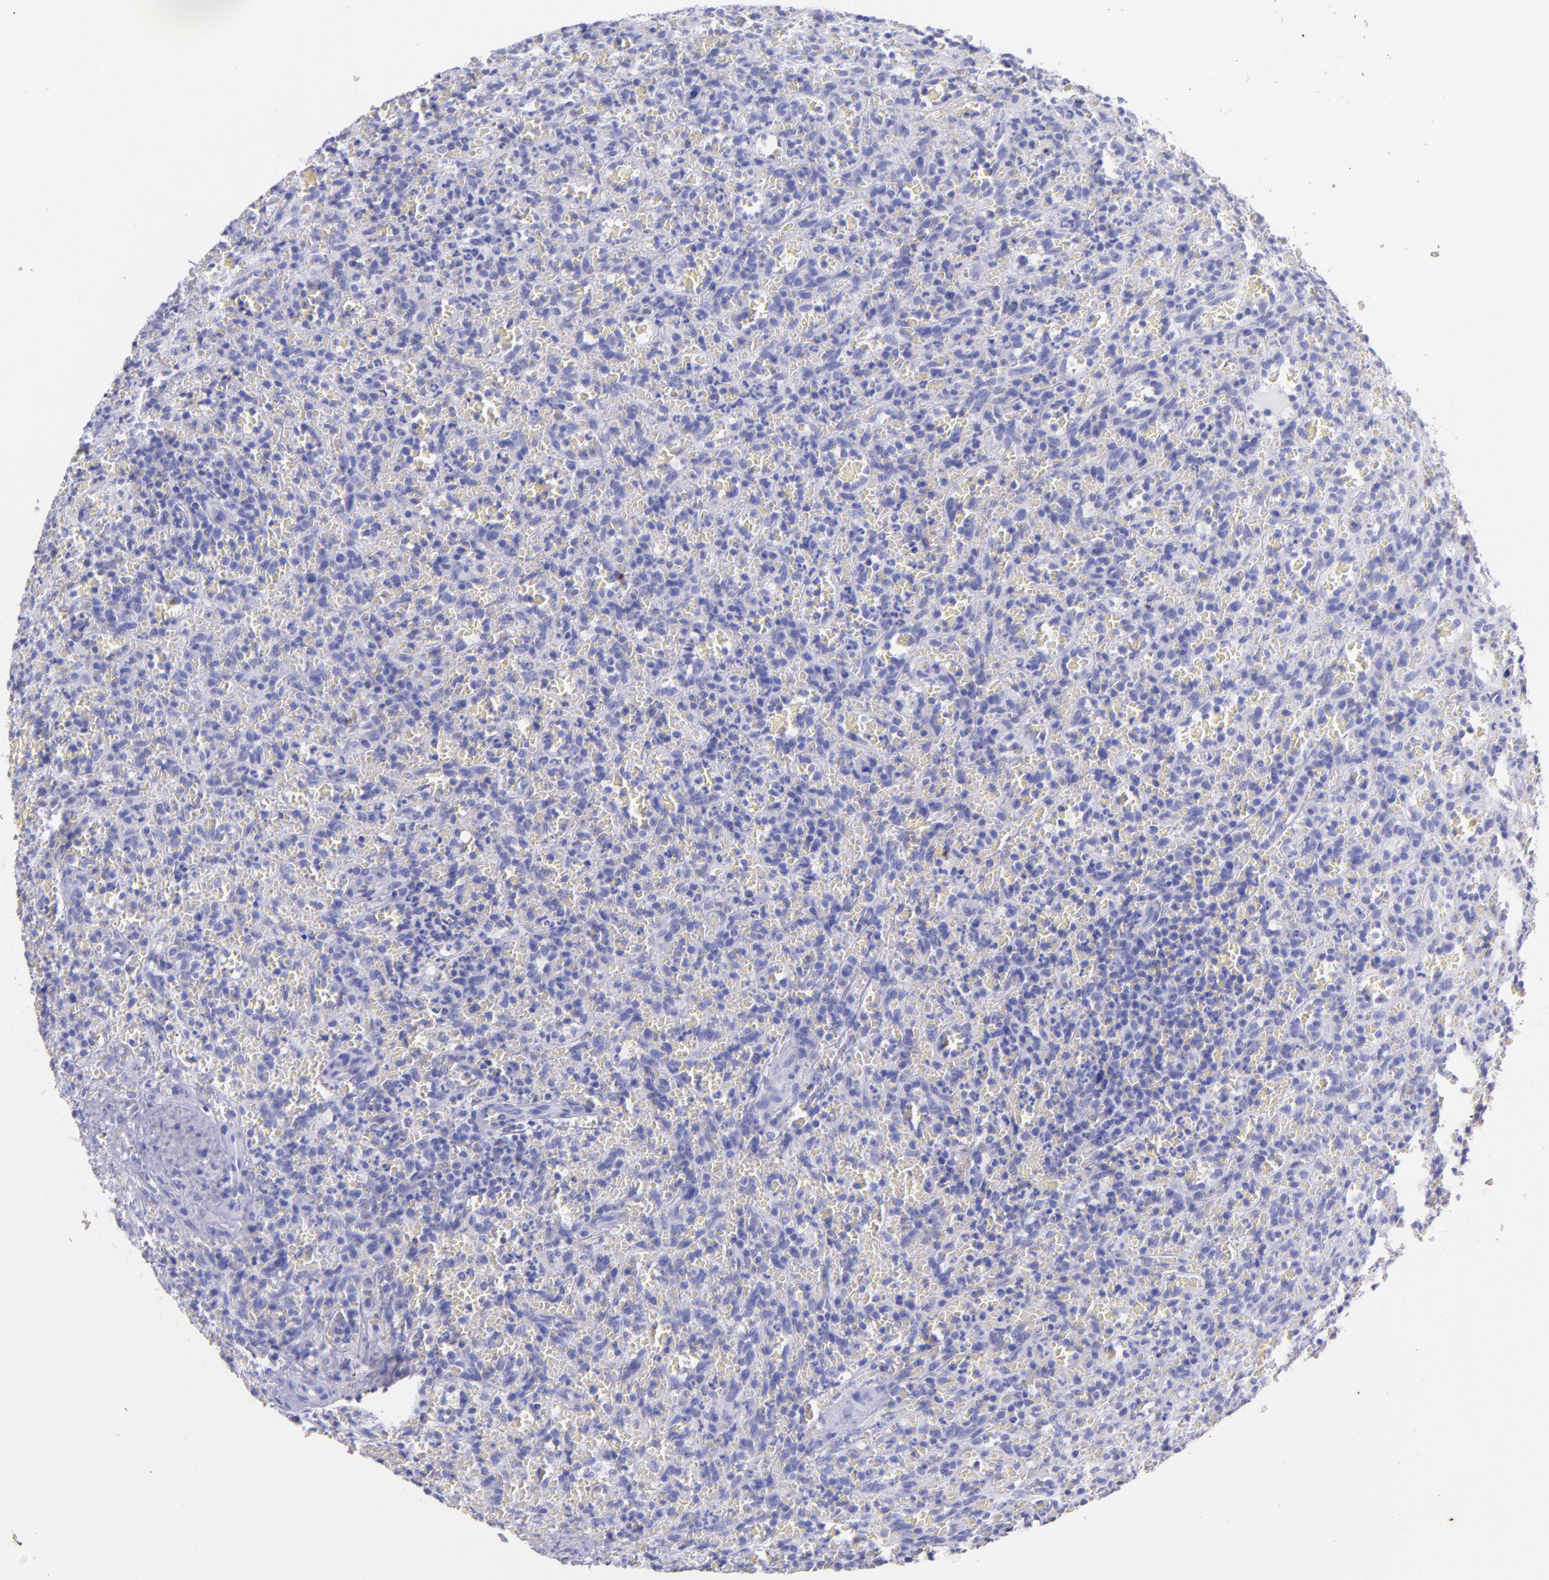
{"staining": {"intensity": "negative", "quantity": "none", "location": "none"}, "tissue": "lymphoma", "cell_type": "Tumor cells", "image_type": "cancer", "snomed": [{"axis": "morphology", "description": "Malignant lymphoma, non-Hodgkin's type, Low grade"}, {"axis": "topography", "description": "Spleen"}], "caption": "Immunohistochemistry (IHC) histopathology image of lymphoma stained for a protein (brown), which shows no staining in tumor cells.", "gene": "UCHL1", "patient": {"sex": "female", "age": 64}}